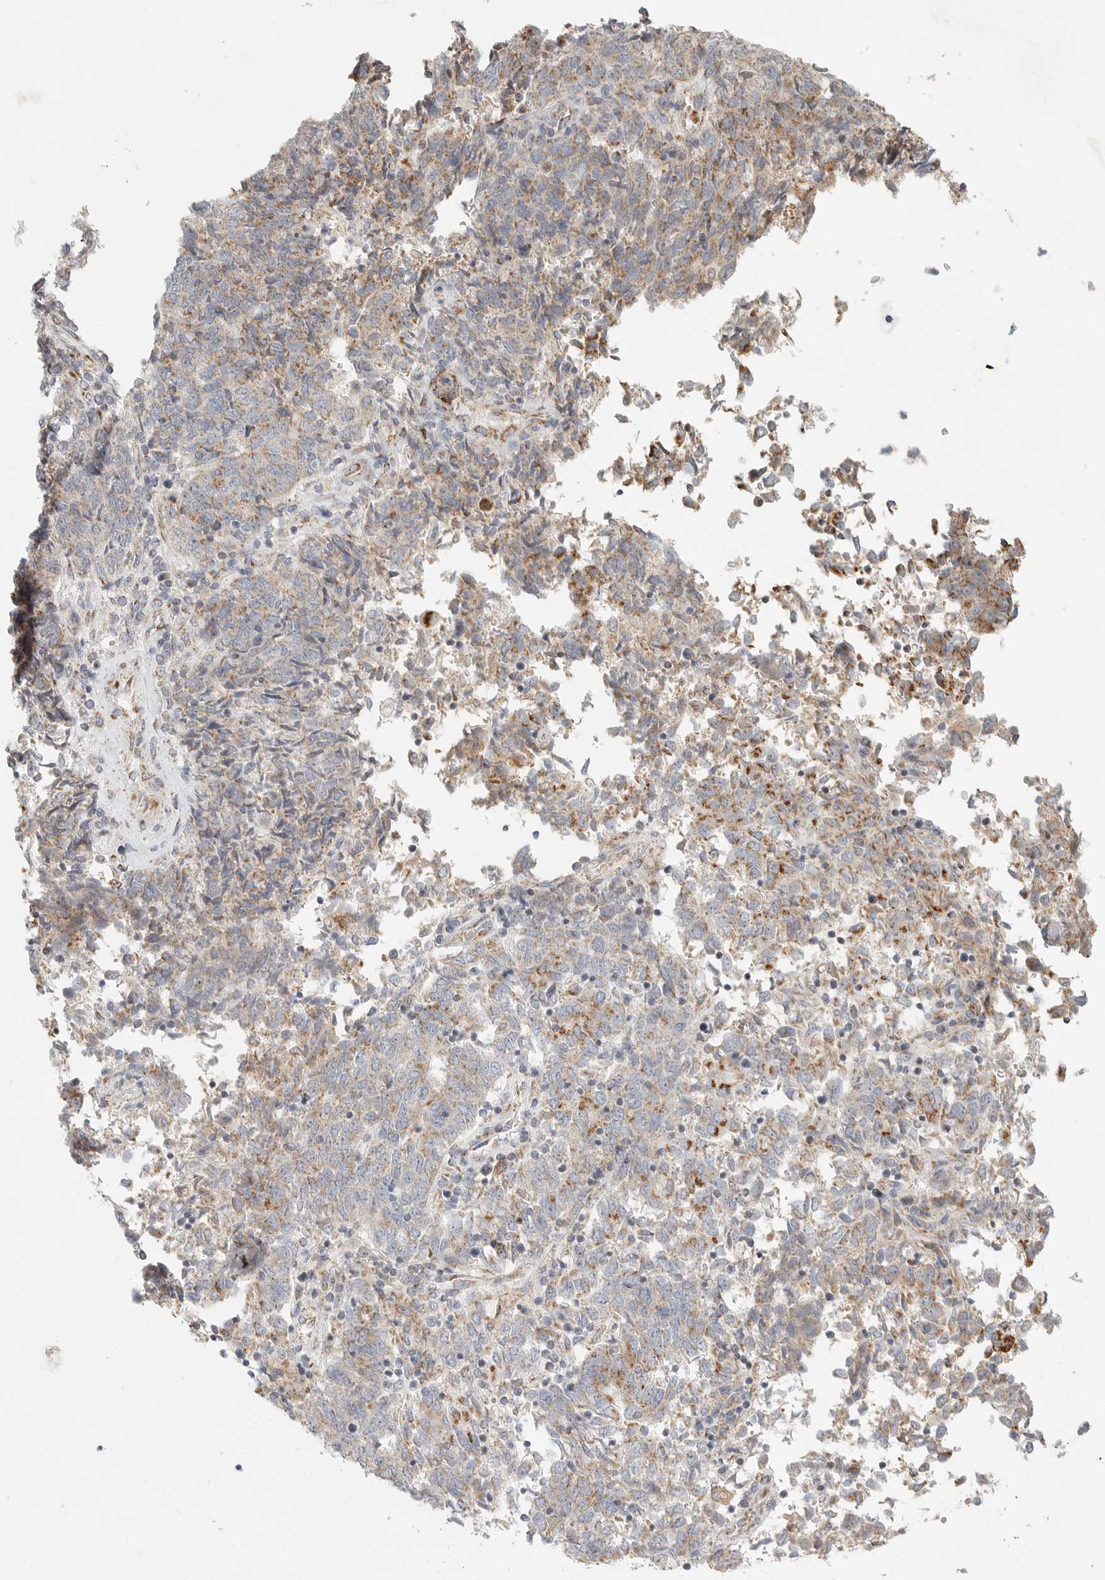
{"staining": {"intensity": "moderate", "quantity": ">75%", "location": "cytoplasmic/membranous"}, "tissue": "endometrial cancer", "cell_type": "Tumor cells", "image_type": "cancer", "snomed": [{"axis": "morphology", "description": "Adenocarcinoma, NOS"}, {"axis": "topography", "description": "Endometrium"}], "caption": "Moderate cytoplasmic/membranous staining for a protein is identified in approximately >75% of tumor cells of endometrial adenocarcinoma using IHC.", "gene": "SLC25A26", "patient": {"sex": "female", "age": 80}}